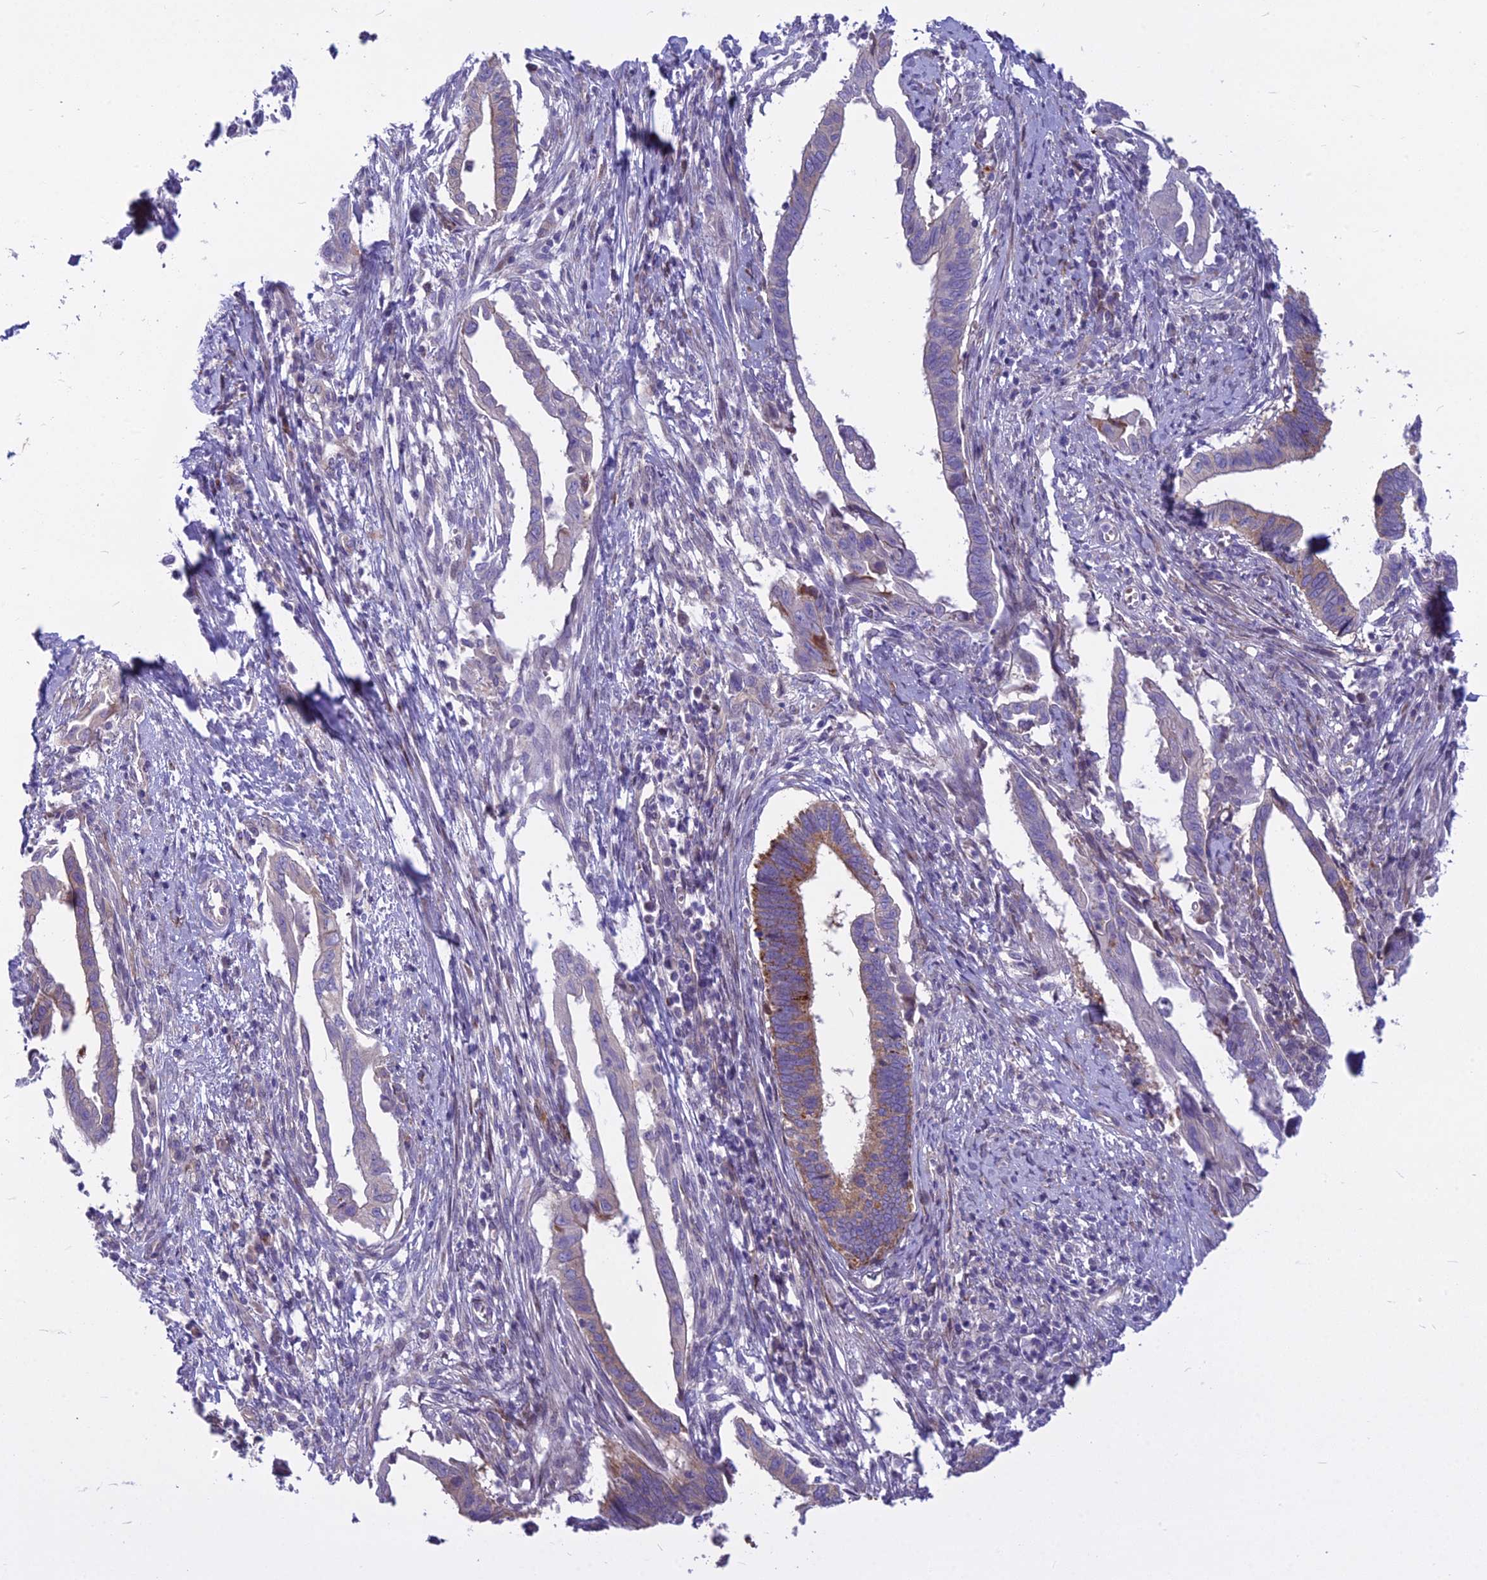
{"staining": {"intensity": "moderate", "quantity": "25%-75%", "location": "cytoplasmic/membranous"}, "tissue": "cervical cancer", "cell_type": "Tumor cells", "image_type": "cancer", "snomed": [{"axis": "morphology", "description": "Adenocarcinoma, NOS"}, {"axis": "topography", "description": "Cervix"}], "caption": "Moderate cytoplasmic/membranous protein staining is present in about 25%-75% of tumor cells in cervical cancer (adenocarcinoma).", "gene": "PCDHB14", "patient": {"sex": "female", "age": 42}}